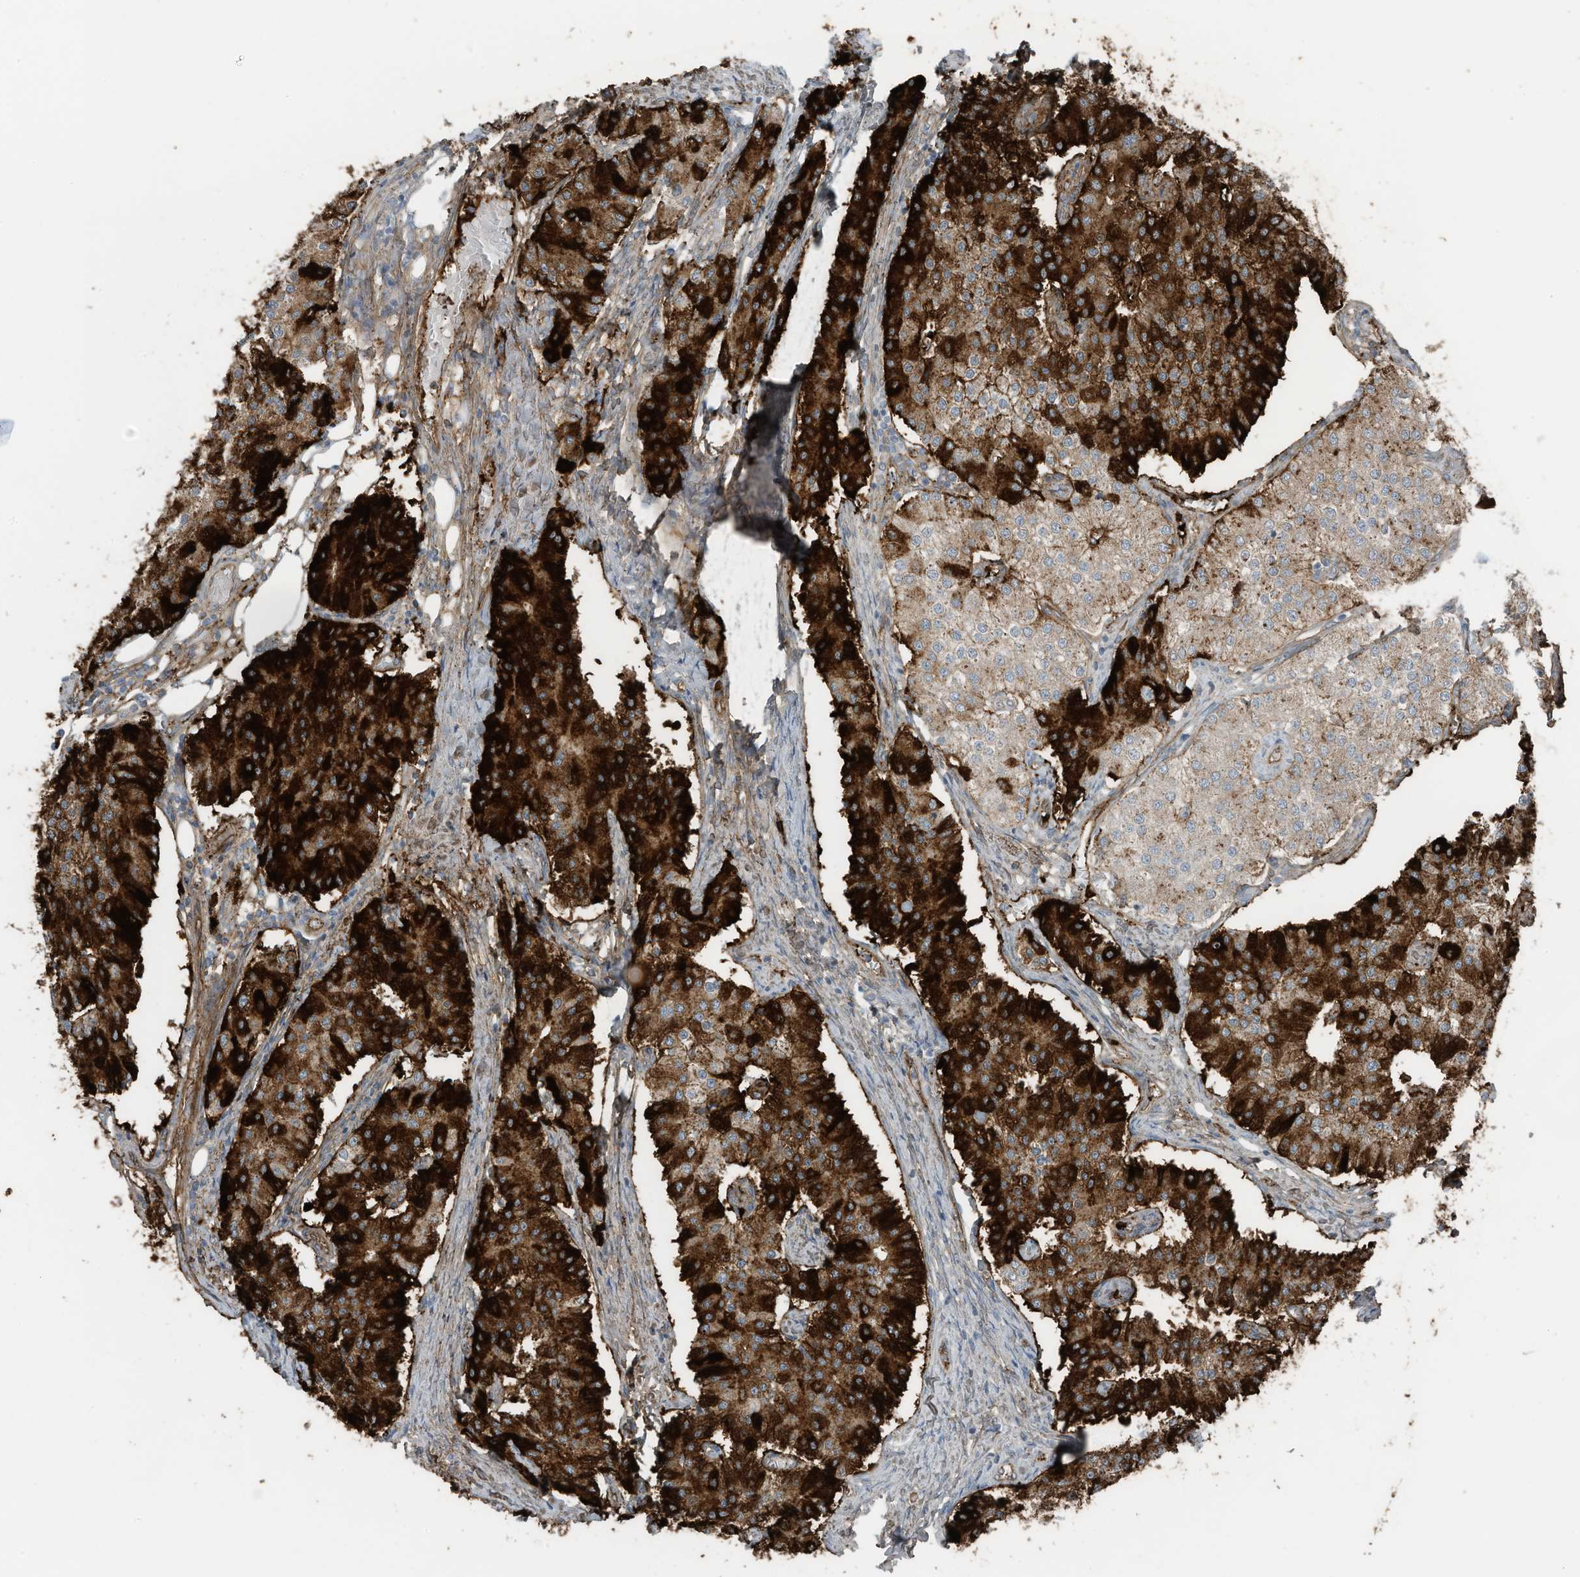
{"staining": {"intensity": "strong", "quantity": ">75%", "location": "cytoplasmic/membranous"}, "tissue": "carcinoid", "cell_type": "Tumor cells", "image_type": "cancer", "snomed": [{"axis": "morphology", "description": "Carcinoid, malignant, NOS"}, {"axis": "topography", "description": "Colon"}], "caption": "There is high levels of strong cytoplasmic/membranous expression in tumor cells of carcinoid (malignant), as demonstrated by immunohistochemical staining (brown color).", "gene": "ARHGEF33", "patient": {"sex": "female", "age": 52}}